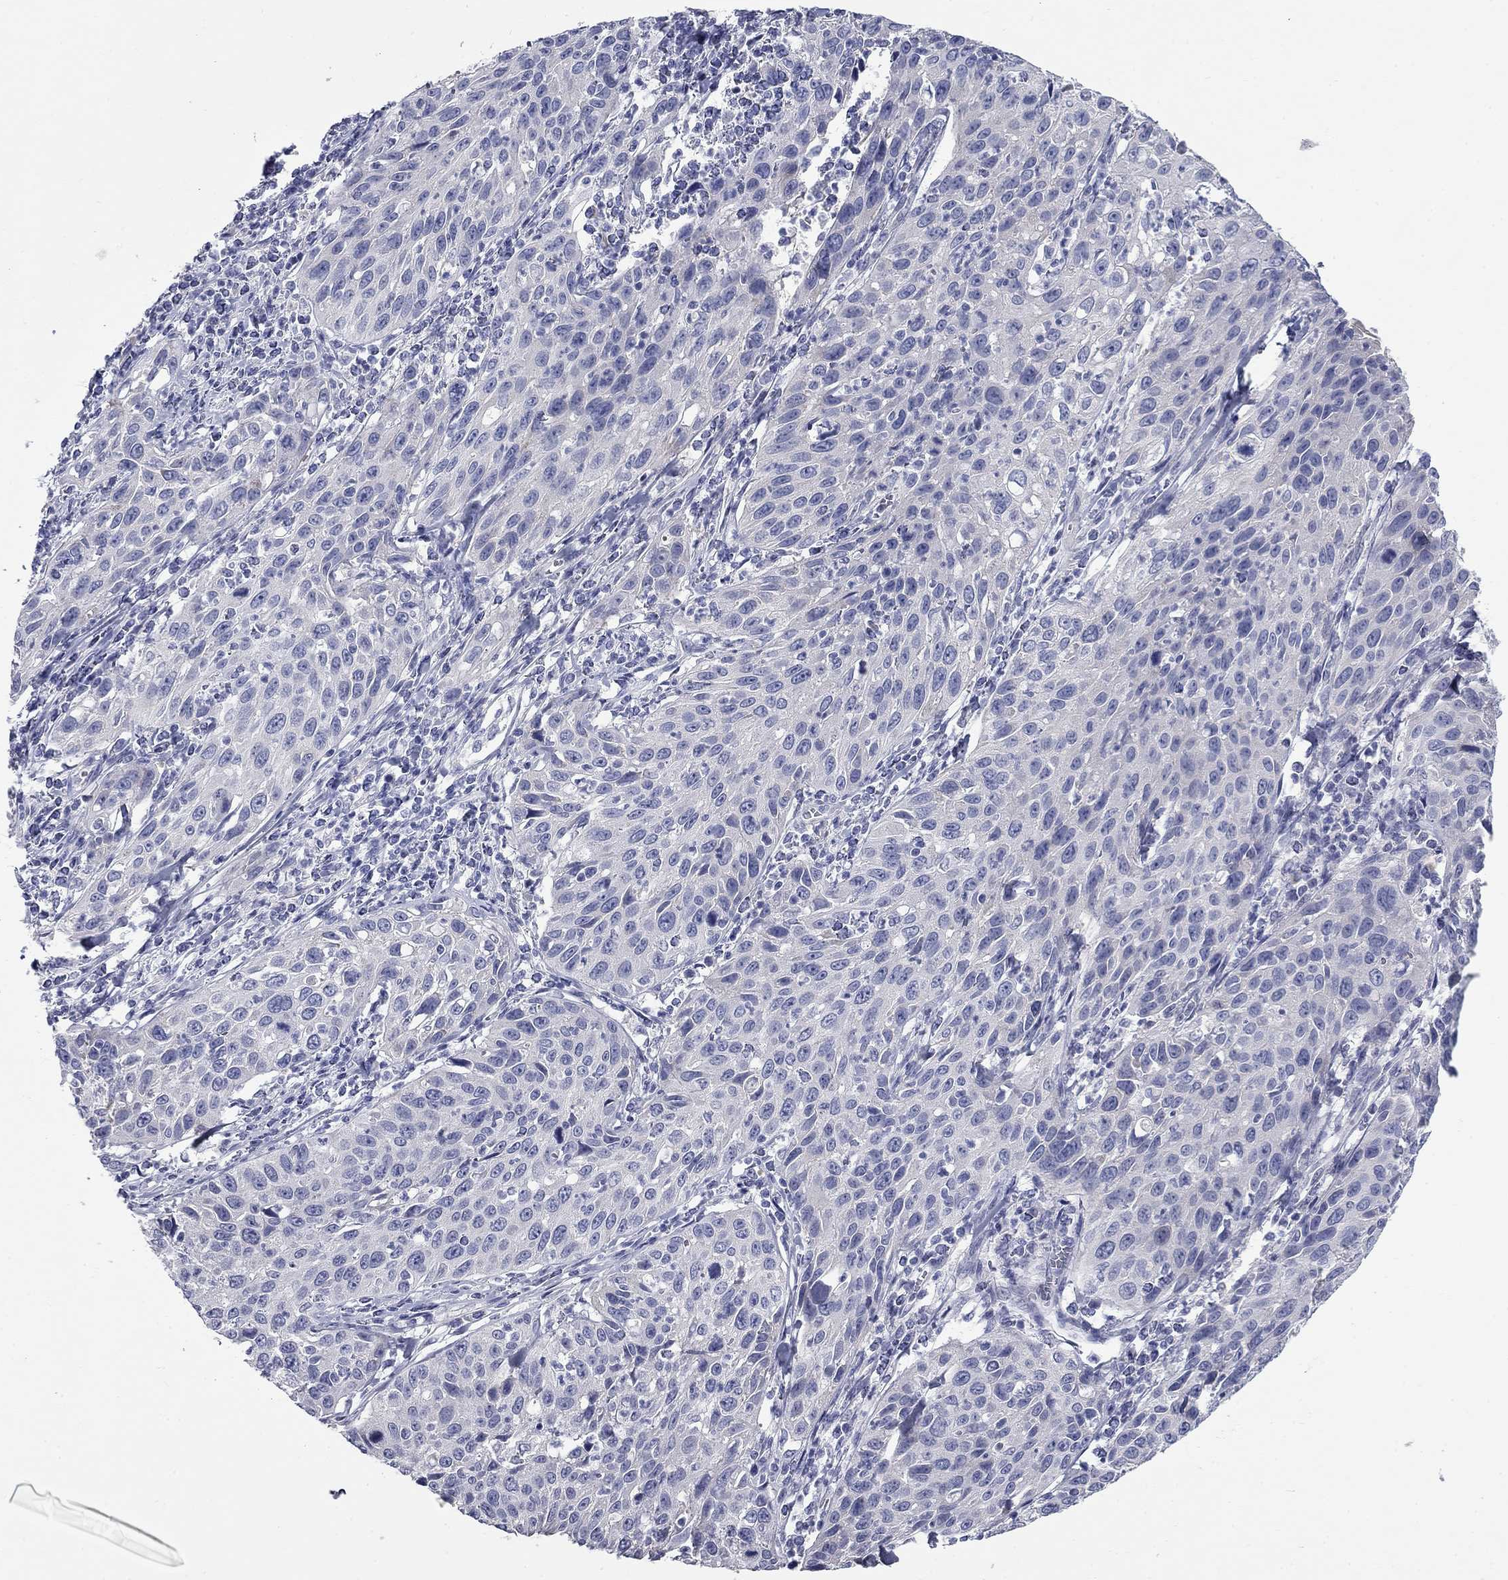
{"staining": {"intensity": "negative", "quantity": "none", "location": "none"}, "tissue": "cervical cancer", "cell_type": "Tumor cells", "image_type": "cancer", "snomed": [{"axis": "morphology", "description": "Squamous cell carcinoma, NOS"}, {"axis": "topography", "description": "Cervix"}], "caption": "Squamous cell carcinoma (cervical) was stained to show a protein in brown. There is no significant staining in tumor cells.", "gene": "UNC119B", "patient": {"sex": "female", "age": 26}}